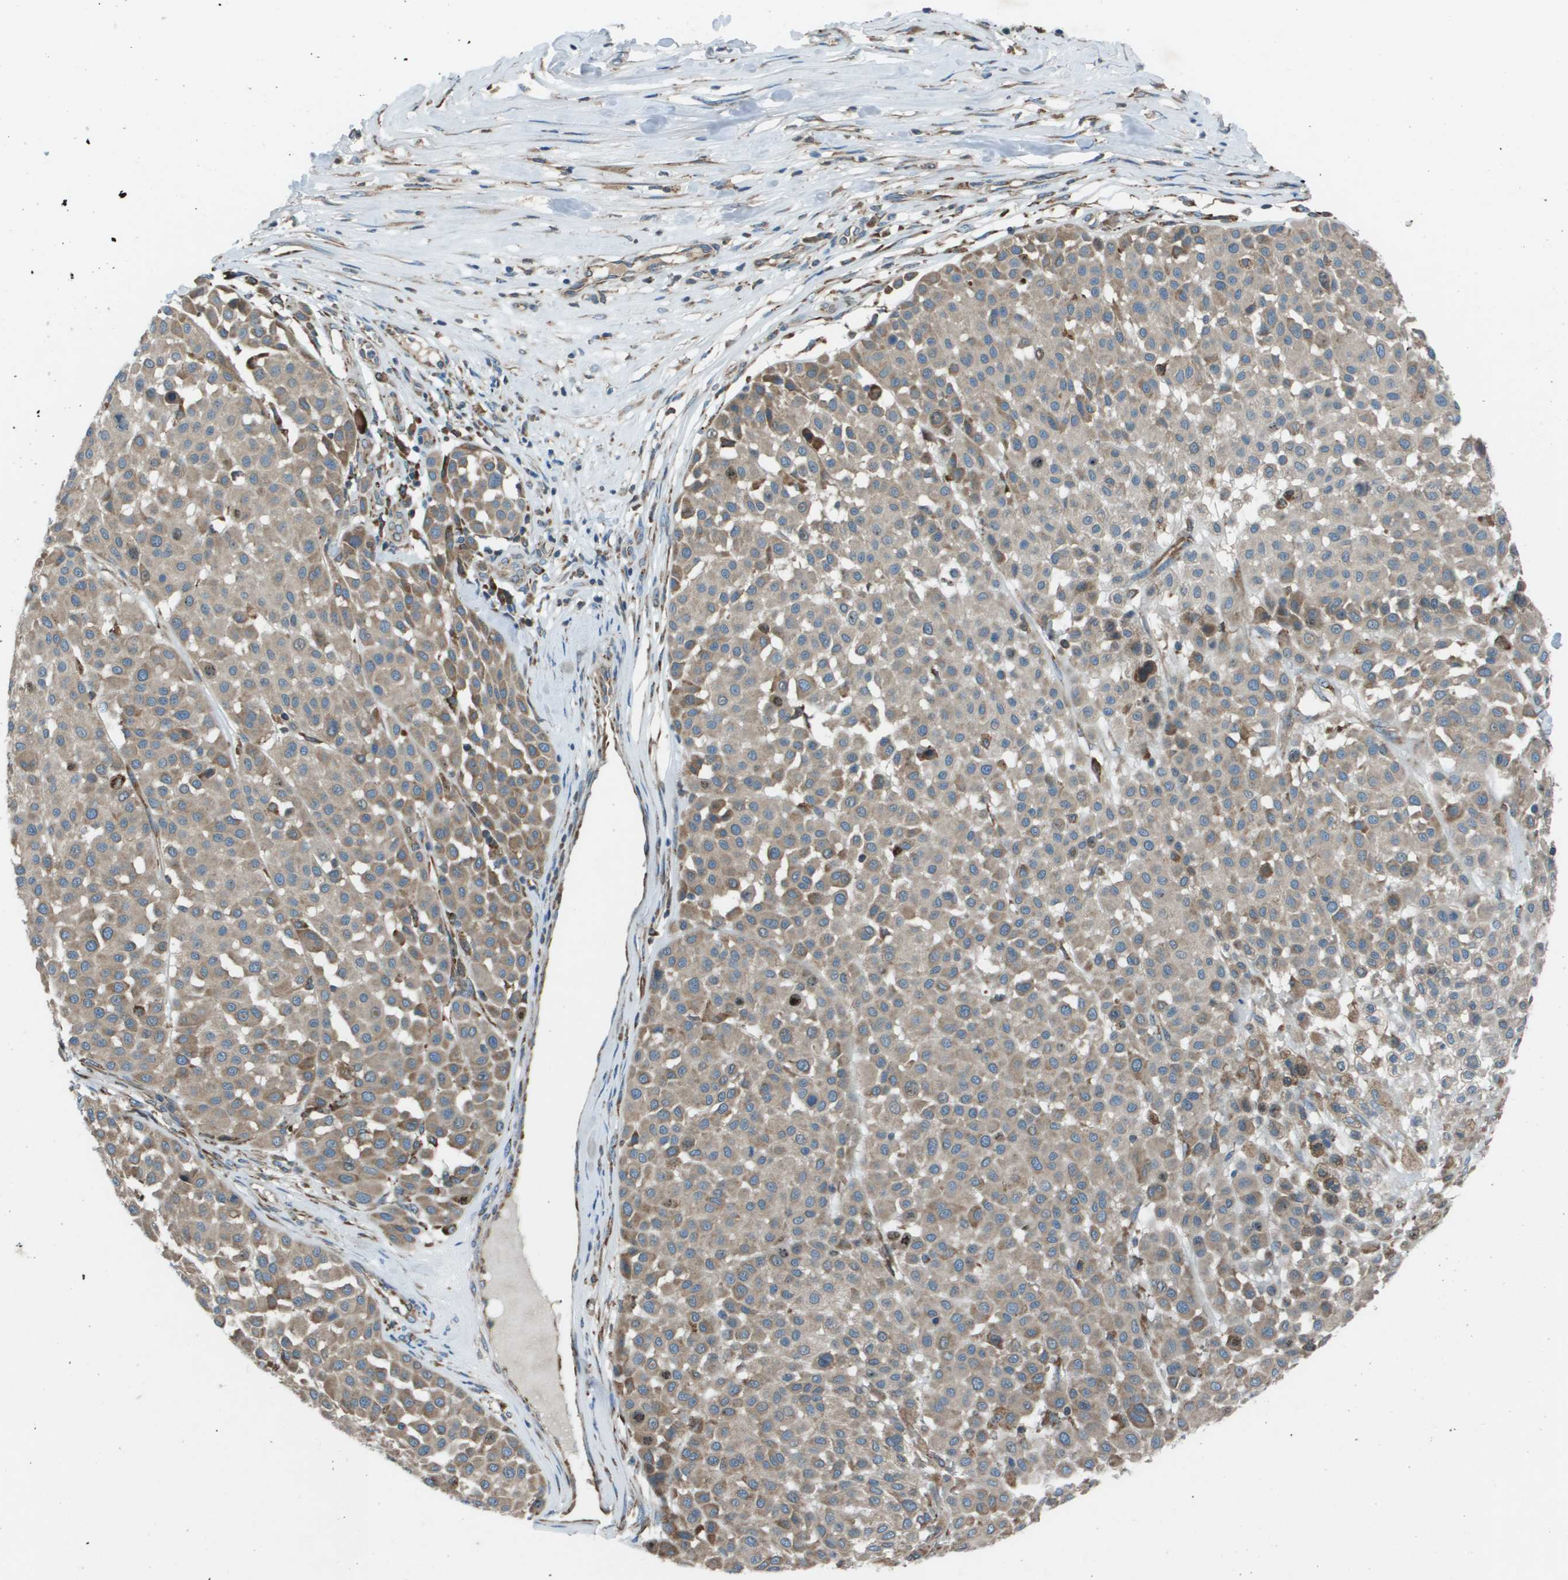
{"staining": {"intensity": "moderate", "quantity": "<25%", "location": "cytoplasmic/membranous"}, "tissue": "melanoma", "cell_type": "Tumor cells", "image_type": "cancer", "snomed": [{"axis": "morphology", "description": "Malignant melanoma, Metastatic site"}, {"axis": "topography", "description": "Soft tissue"}], "caption": "The micrograph shows staining of malignant melanoma (metastatic site), revealing moderate cytoplasmic/membranous protein staining (brown color) within tumor cells. (DAB (3,3'-diaminobenzidine) = brown stain, brightfield microscopy at high magnification).", "gene": "UTS2", "patient": {"sex": "male", "age": 41}}